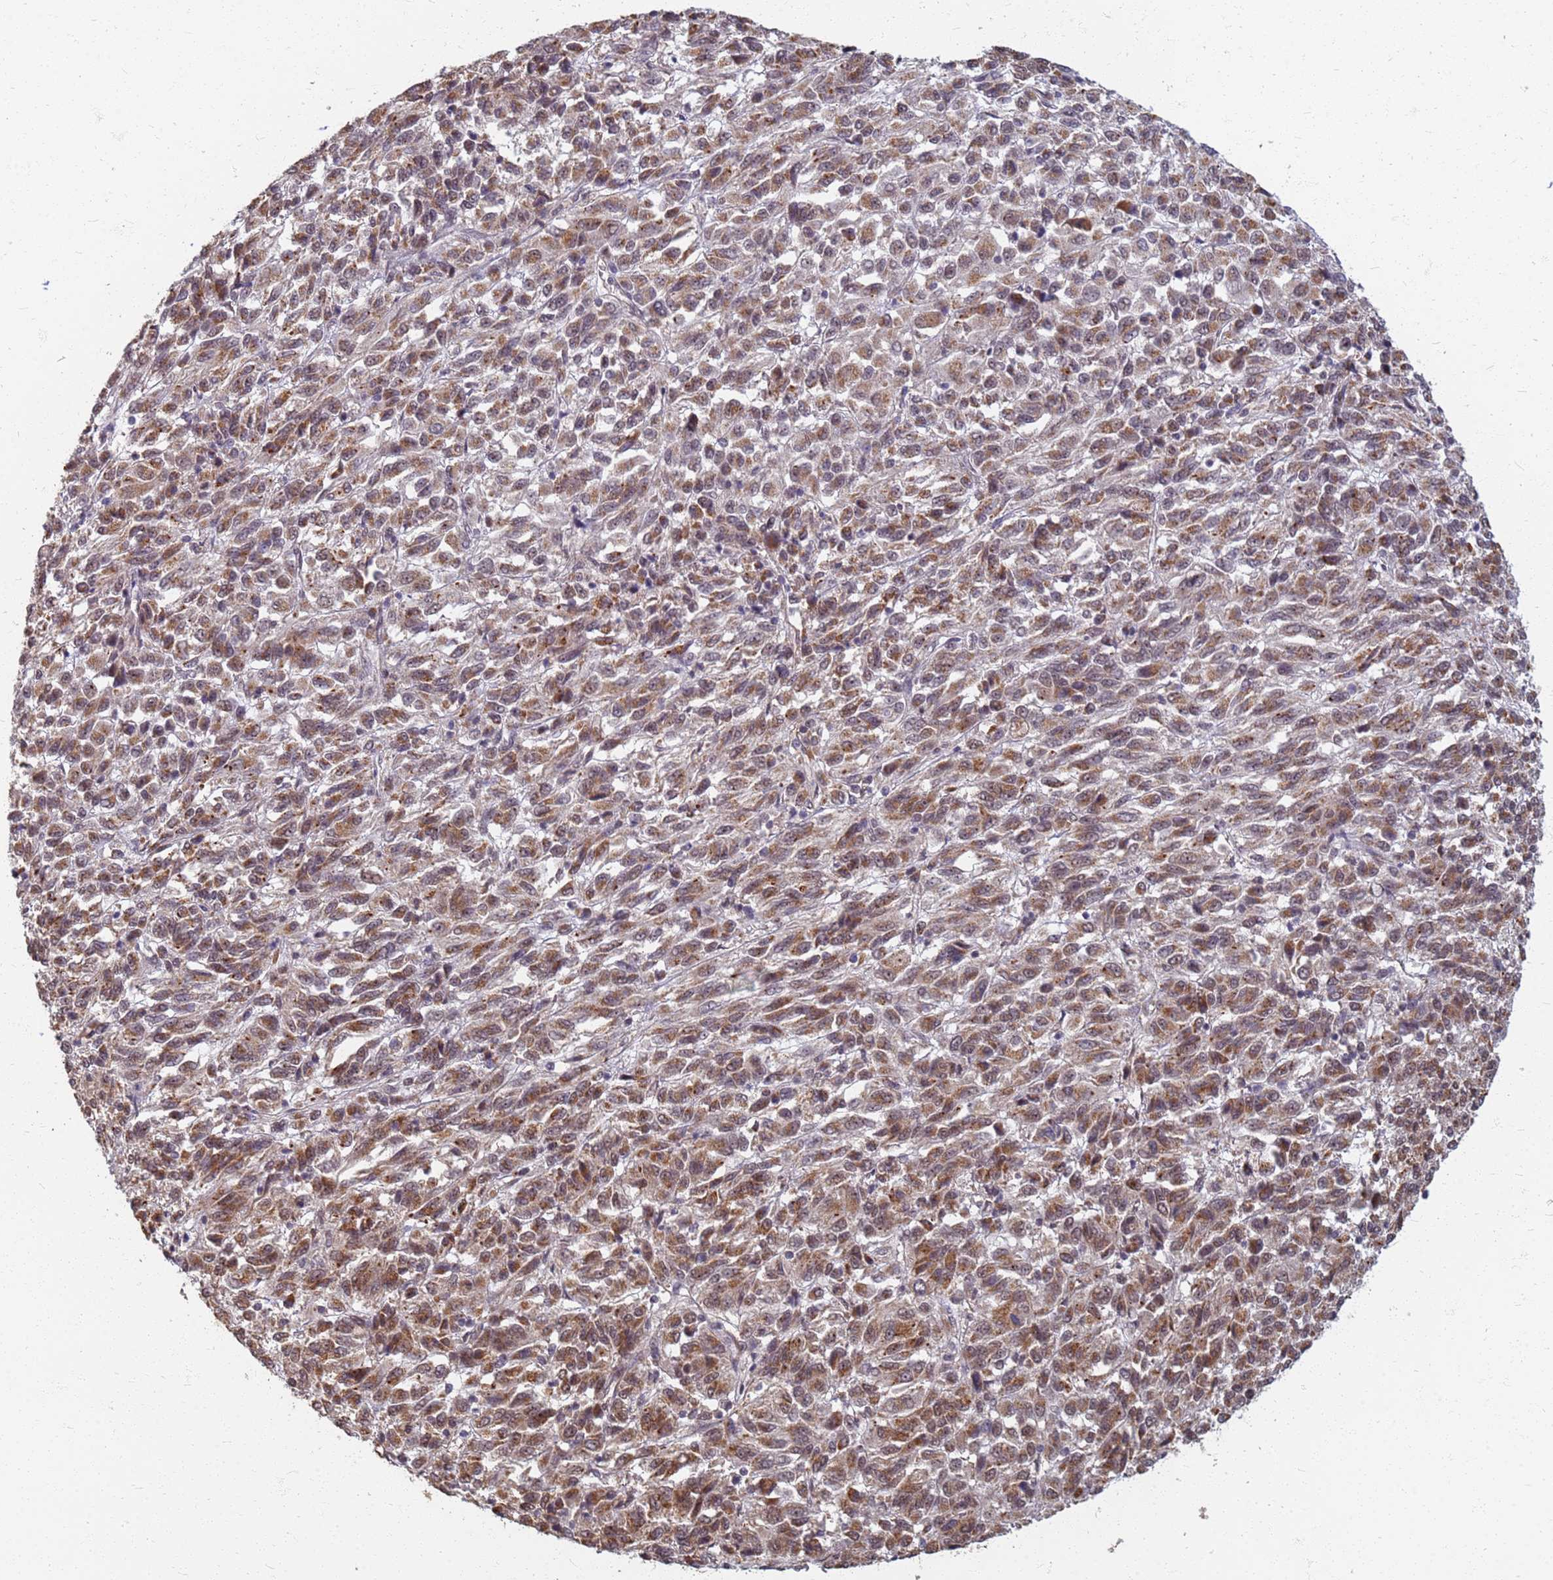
{"staining": {"intensity": "moderate", "quantity": ">75%", "location": "cytoplasmic/membranous"}, "tissue": "melanoma", "cell_type": "Tumor cells", "image_type": "cancer", "snomed": [{"axis": "morphology", "description": "Malignant melanoma, Metastatic site"}, {"axis": "topography", "description": "Lung"}], "caption": "DAB immunohistochemical staining of melanoma displays moderate cytoplasmic/membranous protein positivity in approximately >75% of tumor cells. Nuclei are stained in blue.", "gene": "ITGB4", "patient": {"sex": "male", "age": 64}}